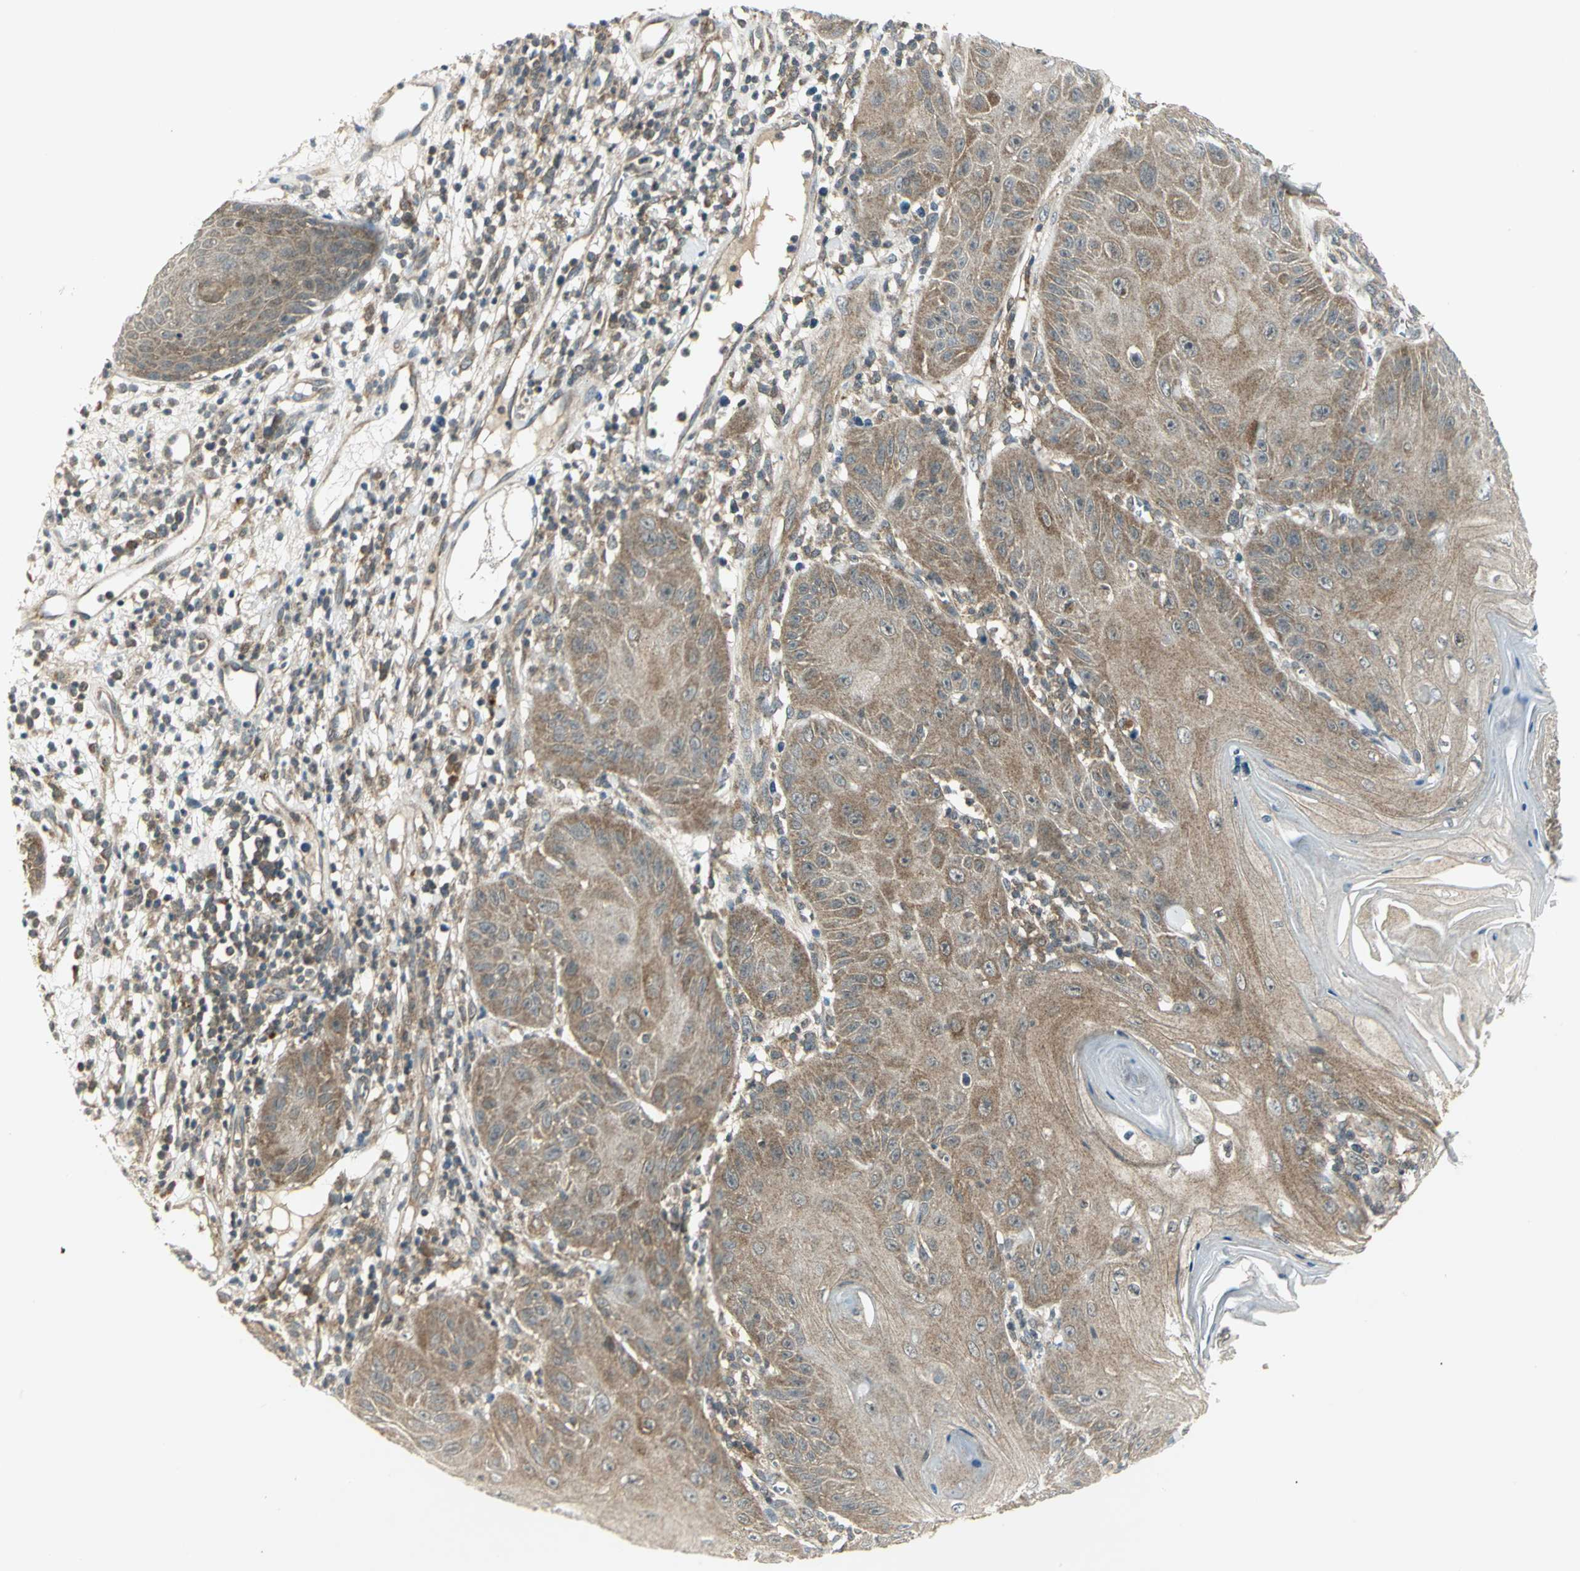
{"staining": {"intensity": "moderate", "quantity": ">75%", "location": "cytoplasmic/membranous"}, "tissue": "skin cancer", "cell_type": "Tumor cells", "image_type": "cancer", "snomed": [{"axis": "morphology", "description": "Squamous cell carcinoma, NOS"}, {"axis": "topography", "description": "Skin"}], "caption": "Human skin squamous cell carcinoma stained for a protein (brown) demonstrates moderate cytoplasmic/membranous positive positivity in about >75% of tumor cells.", "gene": "MAPK8IP3", "patient": {"sex": "female", "age": 78}}